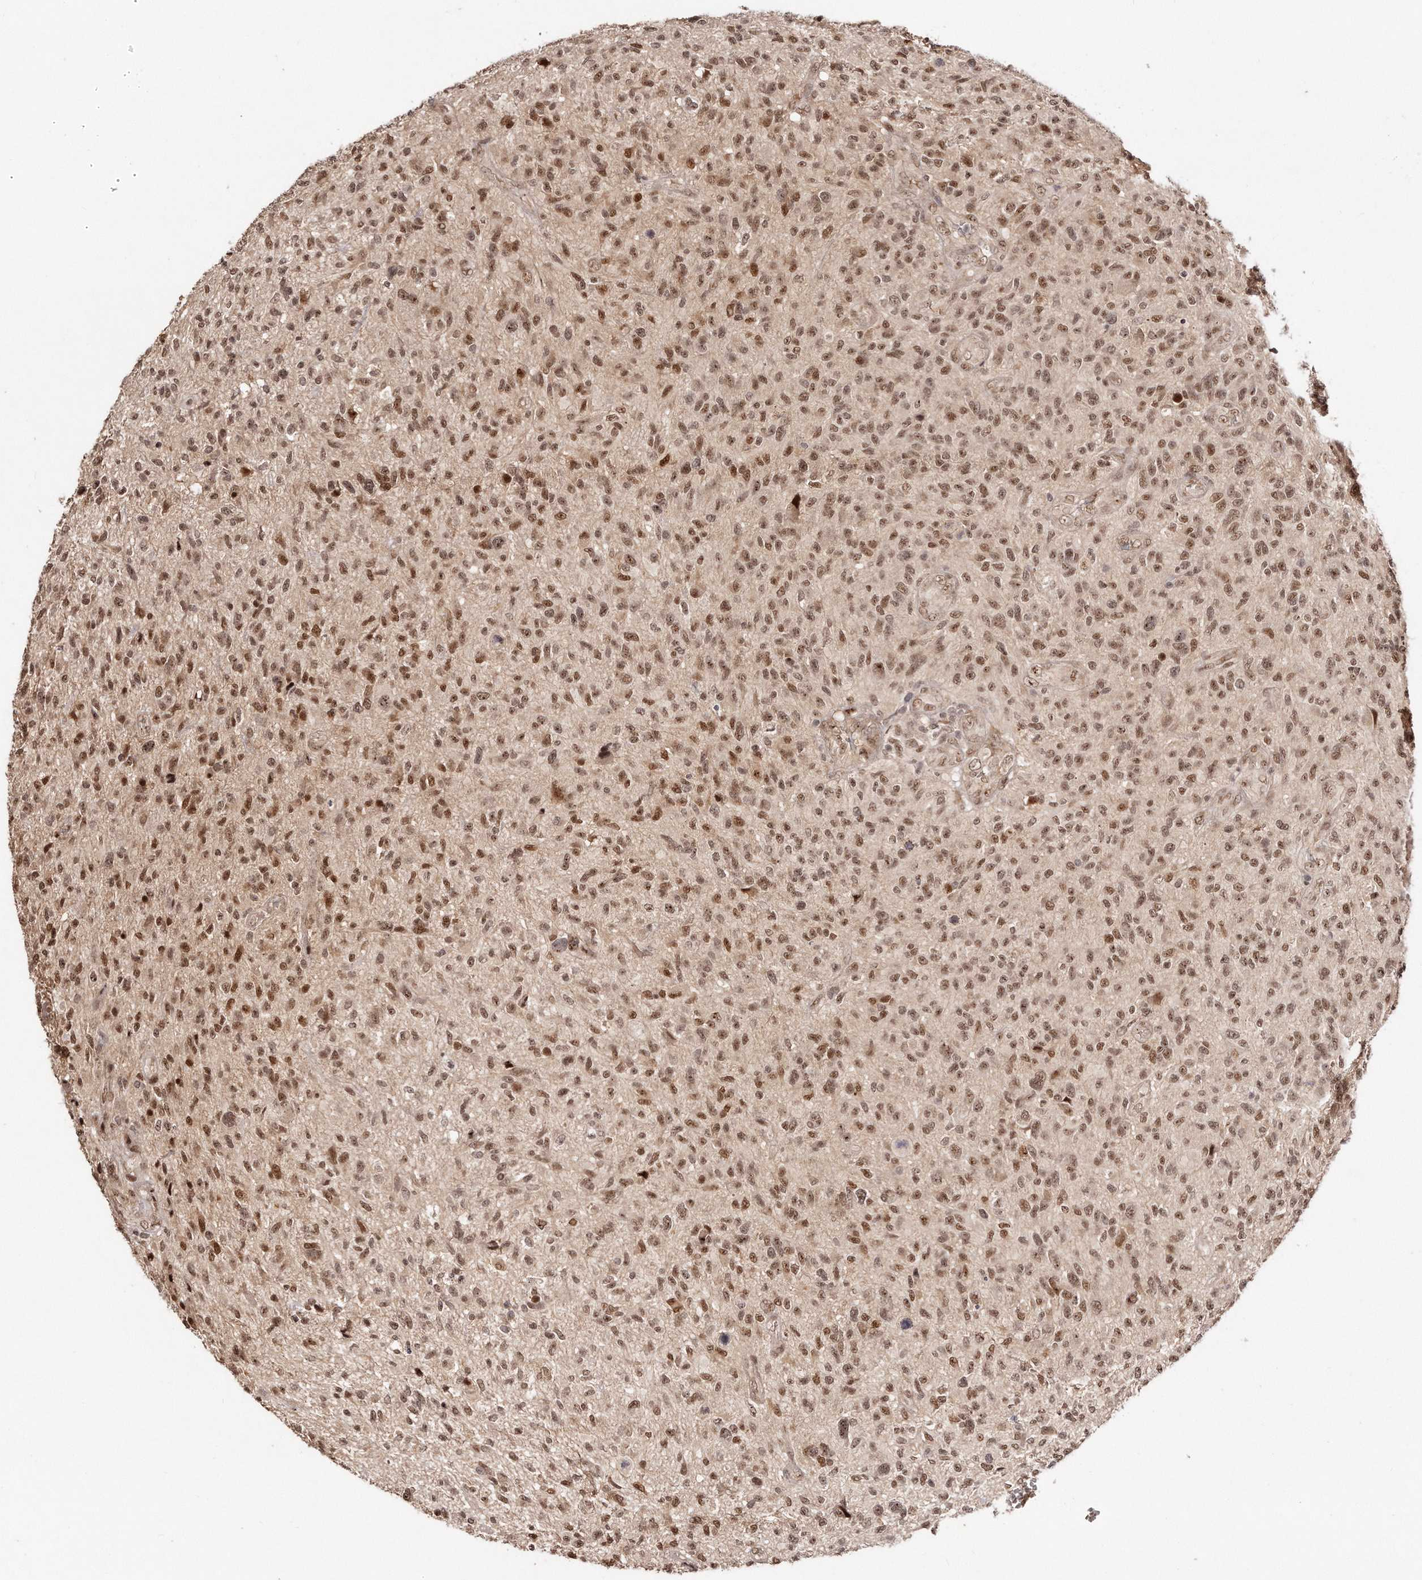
{"staining": {"intensity": "moderate", "quantity": ">75%", "location": "nuclear"}, "tissue": "glioma", "cell_type": "Tumor cells", "image_type": "cancer", "snomed": [{"axis": "morphology", "description": "Glioma, malignant, High grade"}, {"axis": "topography", "description": "Brain"}], "caption": "Immunohistochemical staining of malignant glioma (high-grade) displays moderate nuclear protein staining in about >75% of tumor cells.", "gene": "SOX4", "patient": {"sex": "male", "age": 47}}